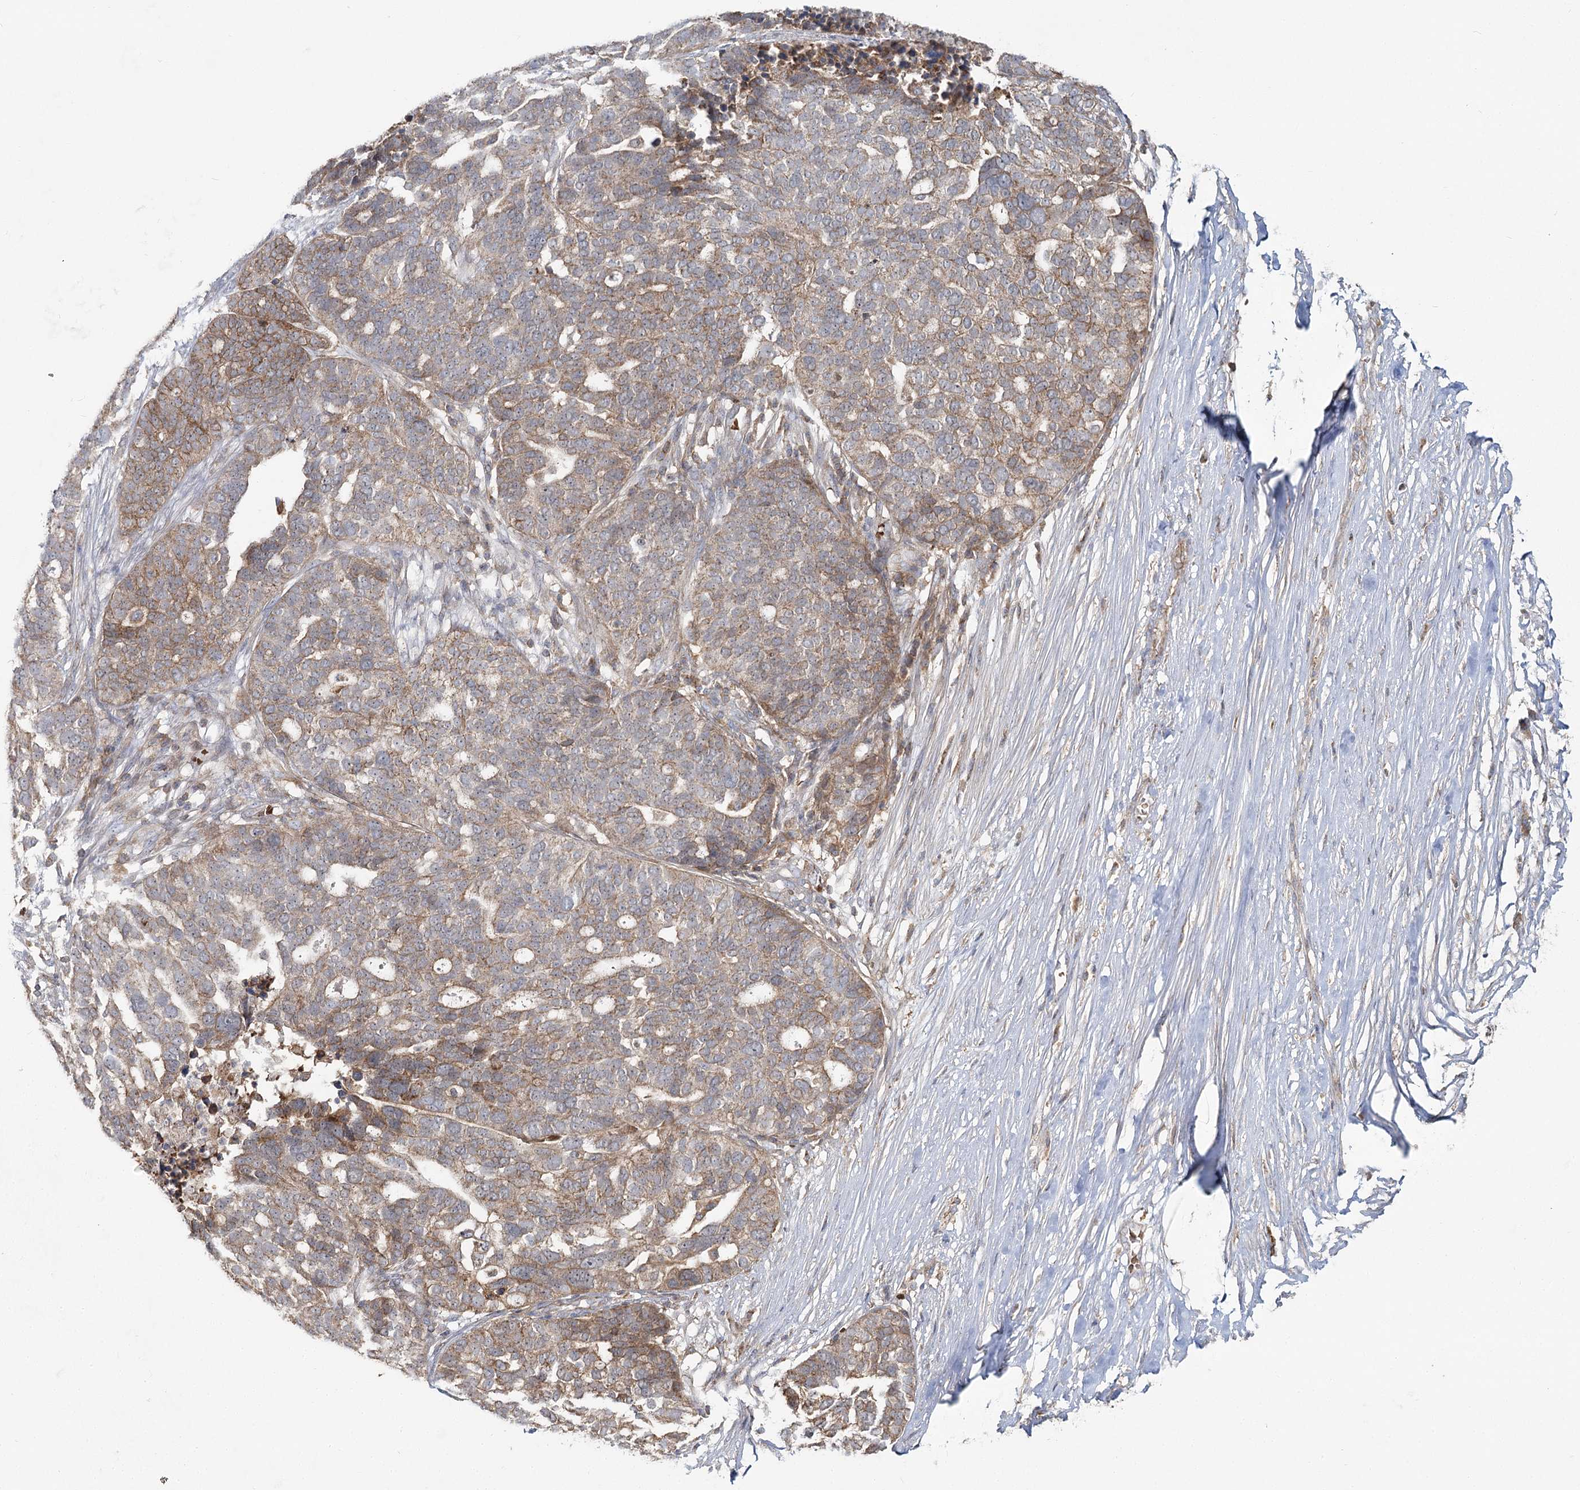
{"staining": {"intensity": "moderate", "quantity": ">75%", "location": "cytoplasmic/membranous"}, "tissue": "ovarian cancer", "cell_type": "Tumor cells", "image_type": "cancer", "snomed": [{"axis": "morphology", "description": "Cystadenocarcinoma, serous, NOS"}, {"axis": "topography", "description": "Ovary"}], "caption": "Serous cystadenocarcinoma (ovarian) was stained to show a protein in brown. There is medium levels of moderate cytoplasmic/membranous staining in about >75% of tumor cells.", "gene": "PCBD2", "patient": {"sex": "female", "age": 59}}